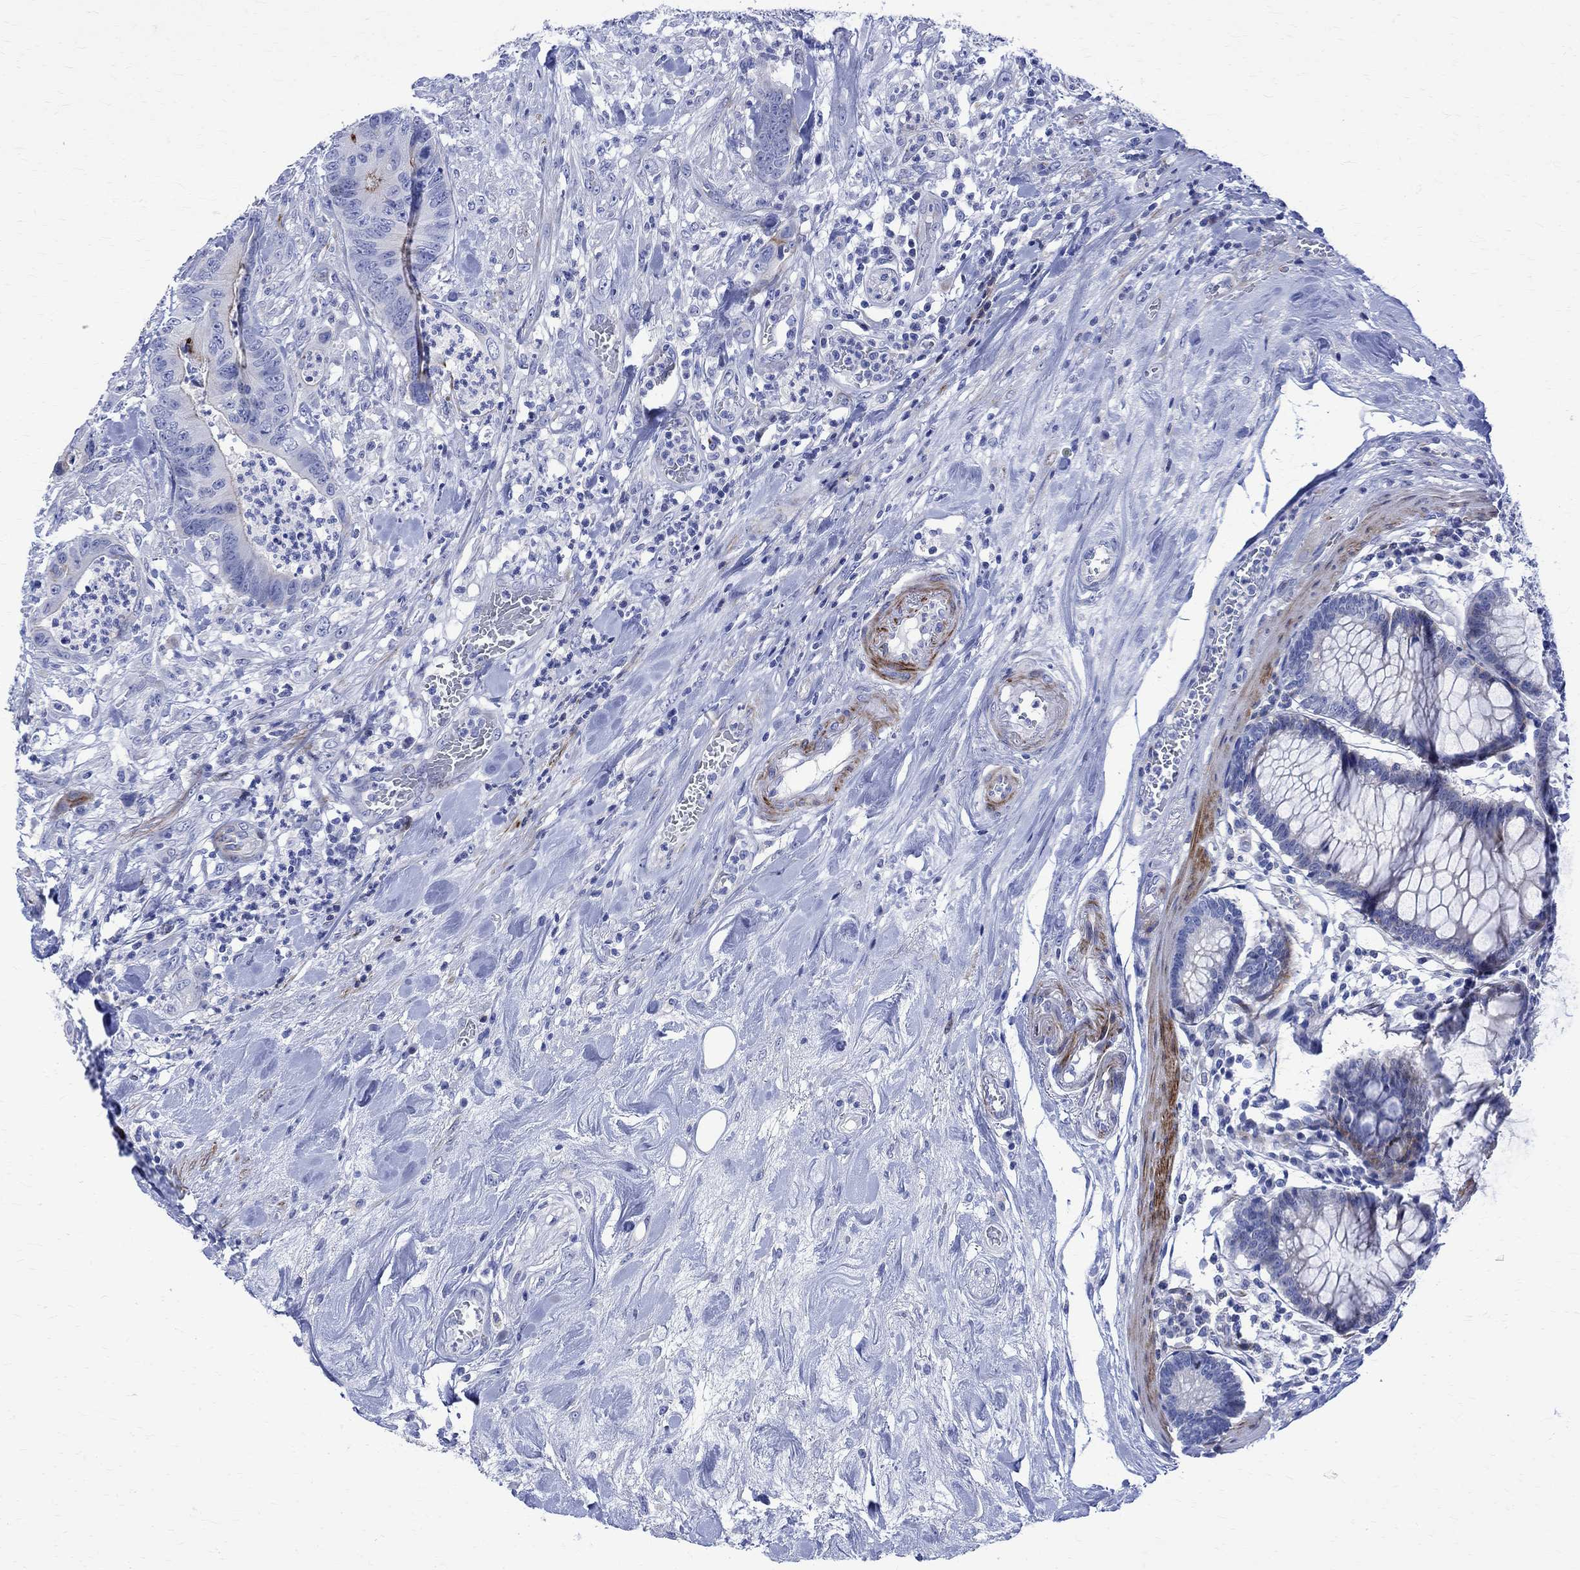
{"staining": {"intensity": "negative", "quantity": "none", "location": "none"}, "tissue": "colorectal cancer", "cell_type": "Tumor cells", "image_type": "cancer", "snomed": [{"axis": "morphology", "description": "Adenocarcinoma, NOS"}, {"axis": "topography", "description": "Colon"}], "caption": "IHC of colorectal adenocarcinoma reveals no staining in tumor cells. (Immunohistochemistry, brightfield microscopy, high magnification).", "gene": "PARVB", "patient": {"sex": "male", "age": 84}}